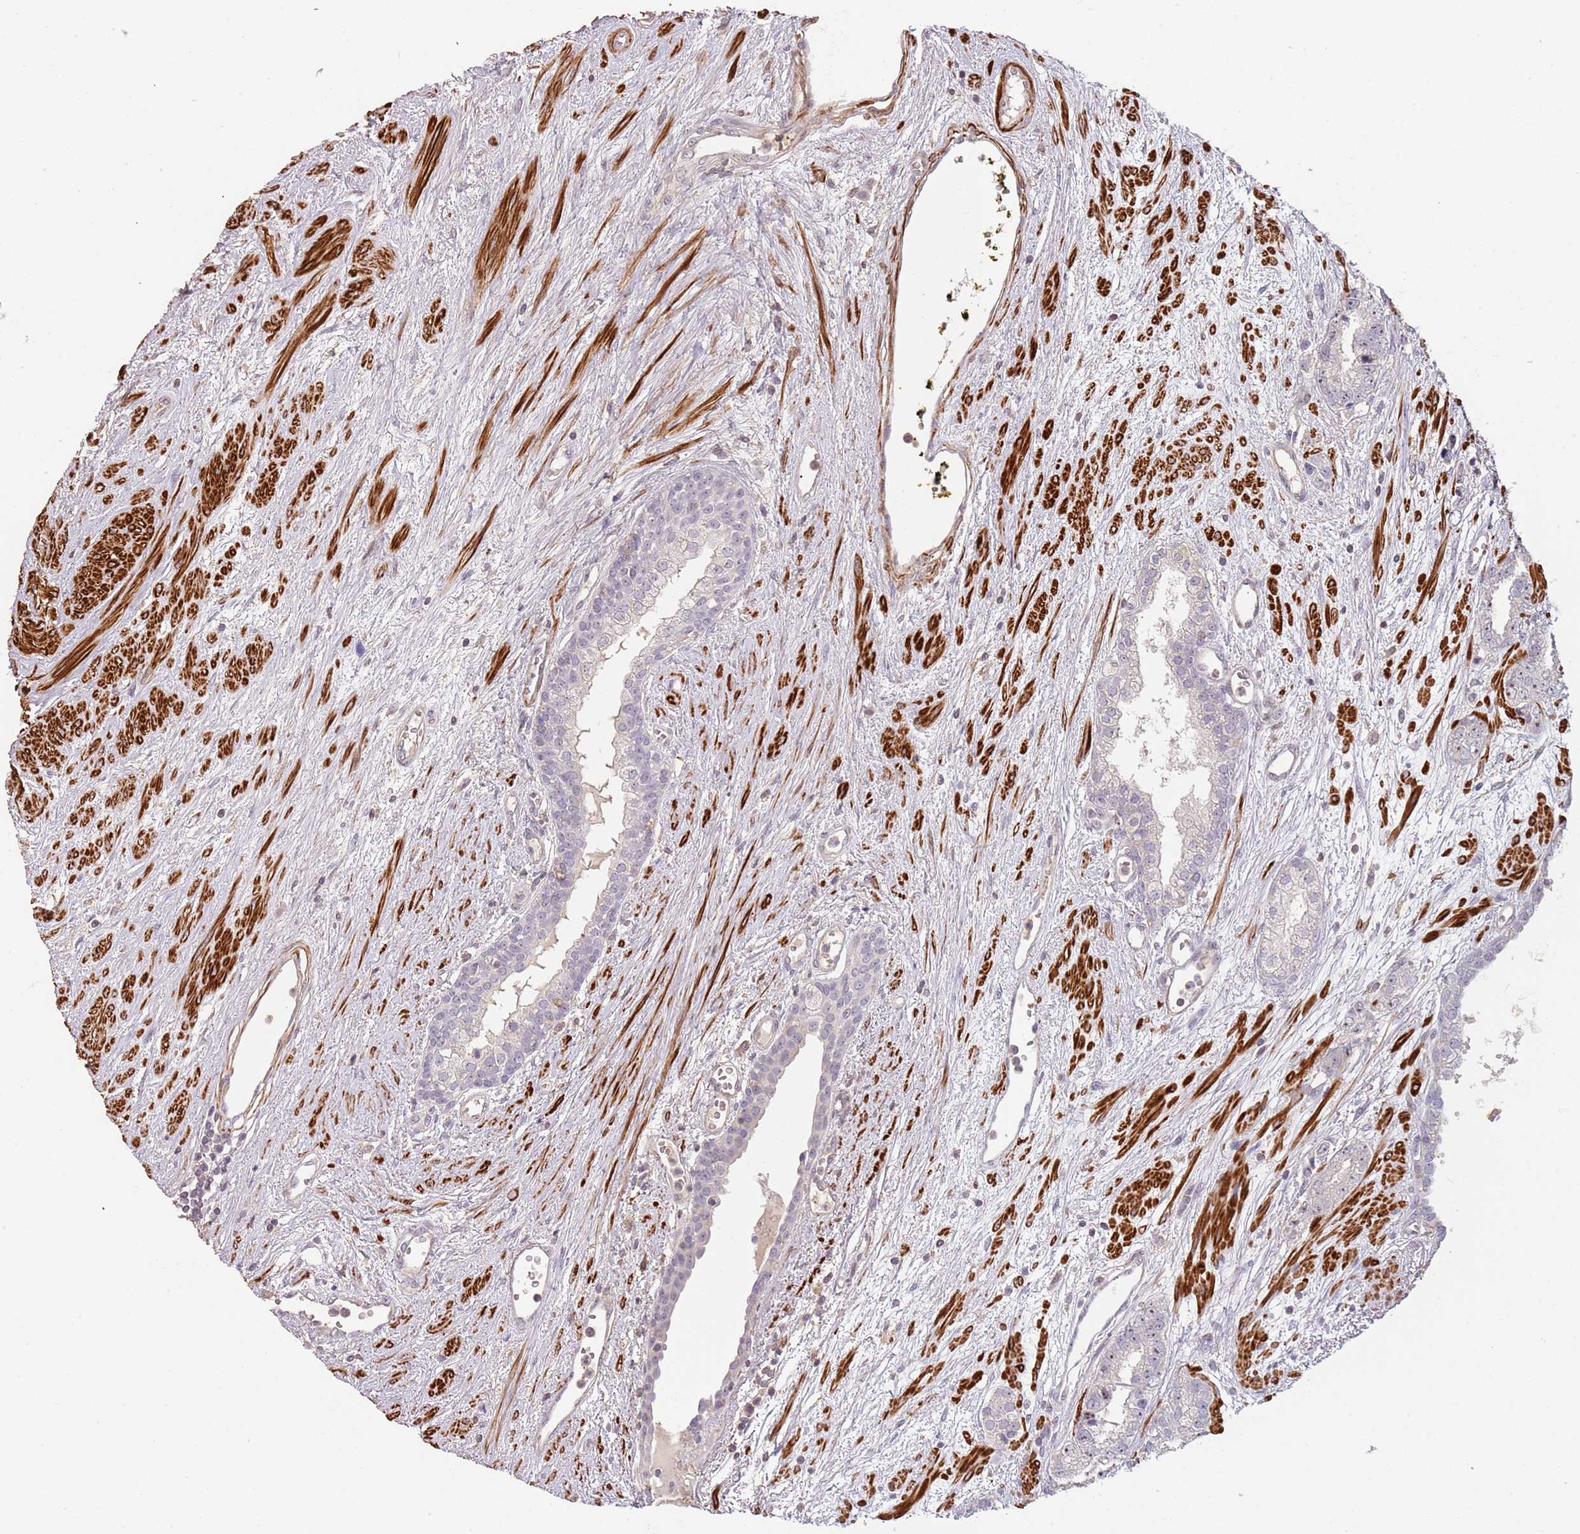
{"staining": {"intensity": "negative", "quantity": "none", "location": "none"}, "tissue": "prostate cancer", "cell_type": "Tumor cells", "image_type": "cancer", "snomed": [{"axis": "morphology", "description": "Adenocarcinoma, High grade"}, {"axis": "topography", "description": "Prostate"}], "caption": "A micrograph of high-grade adenocarcinoma (prostate) stained for a protein reveals no brown staining in tumor cells.", "gene": "ADTRP", "patient": {"sex": "male", "age": 71}}